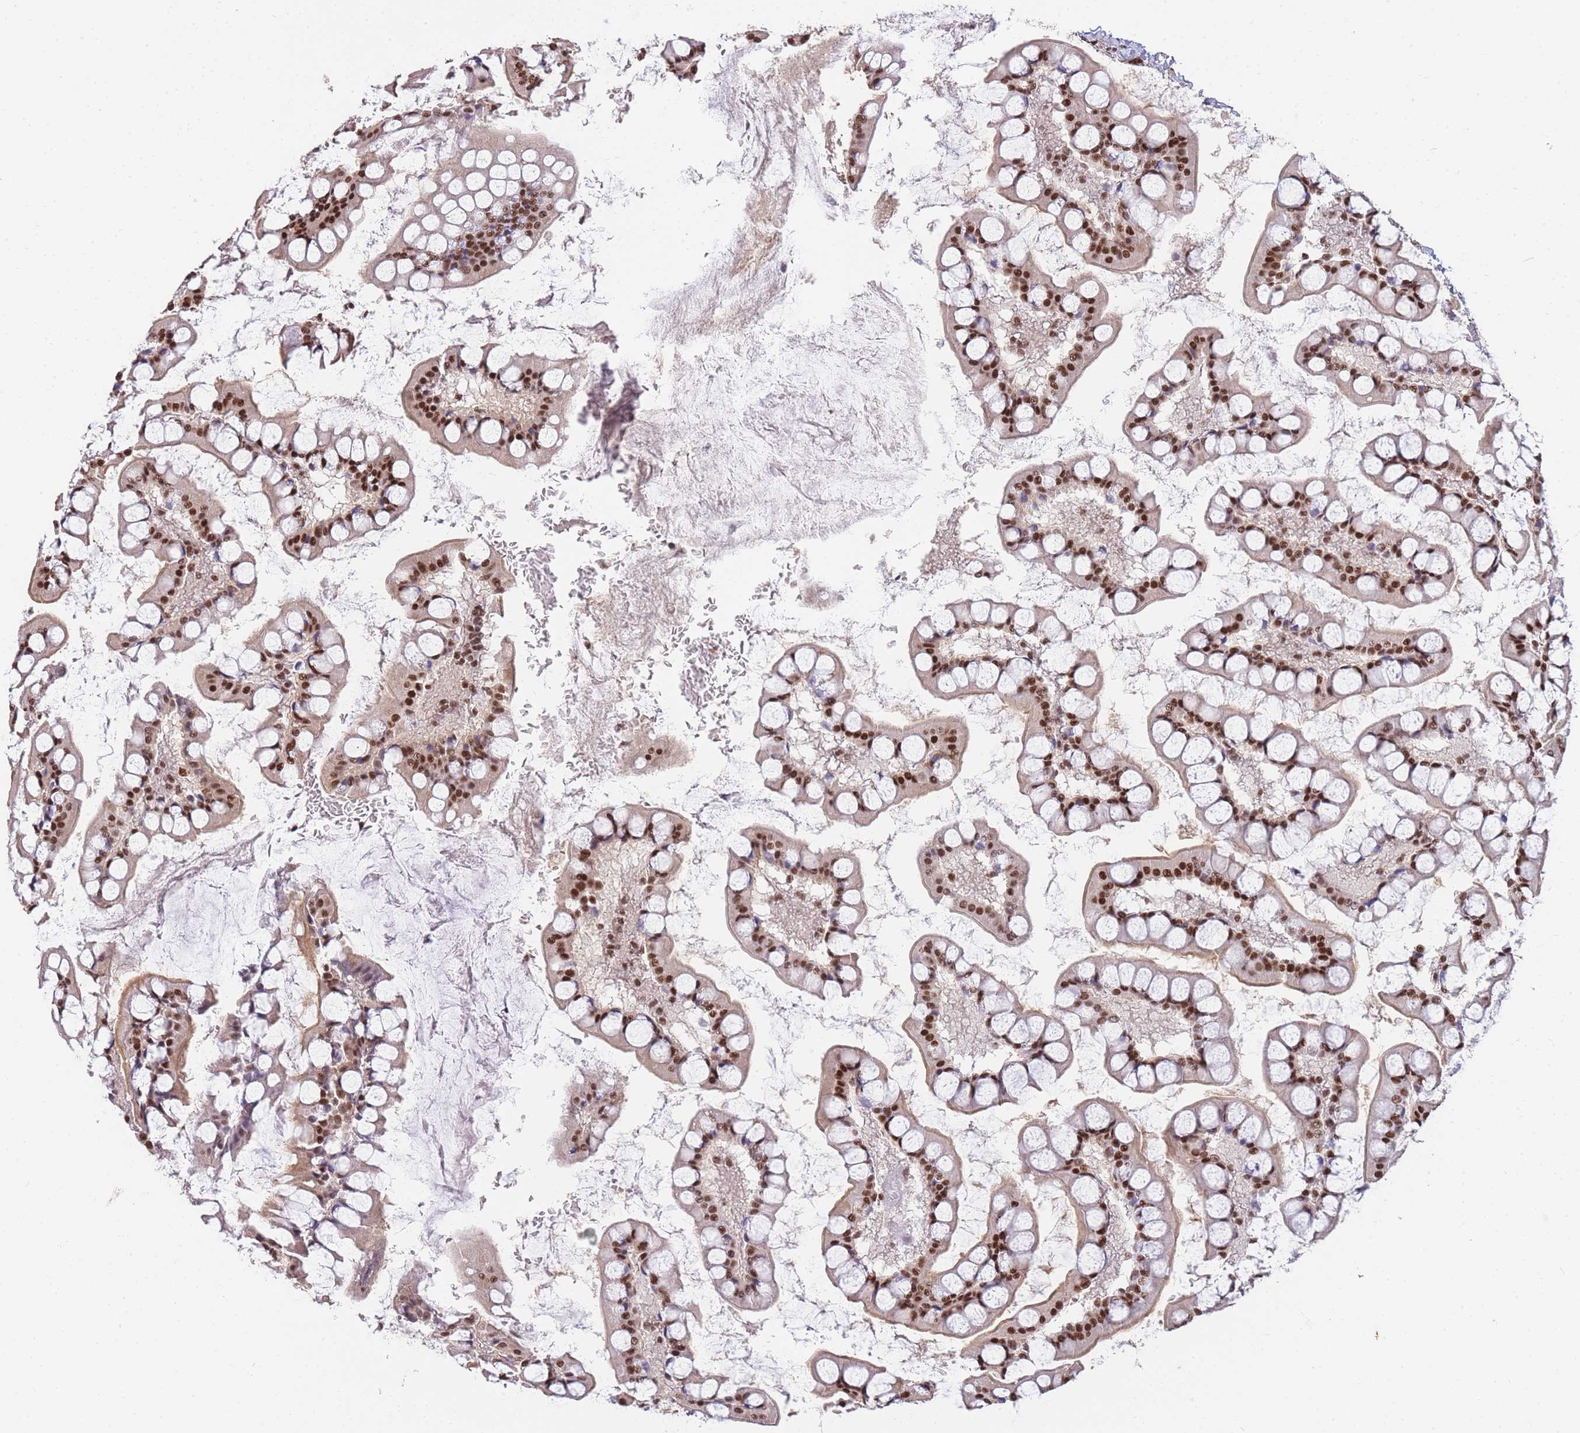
{"staining": {"intensity": "strong", "quantity": ">75%", "location": "cytoplasmic/membranous,nuclear"}, "tissue": "small intestine", "cell_type": "Glandular cells", "image_type": "normal", "snomed": [{"axis": "morphology", "description": "Normal tissue, NOS"}, {"axis": "topography", "description": "Small intestine"}], "caption": "Immunohistochemistry of unremarkable human small intestine exhibits high levels of strong cytoplasmic/membranous,nuclear expression in about >75% of glandular cells. Nuclei are stained in blue.", "gene": "PRKDC", "patient": {"sex": "male", "age": 52}}